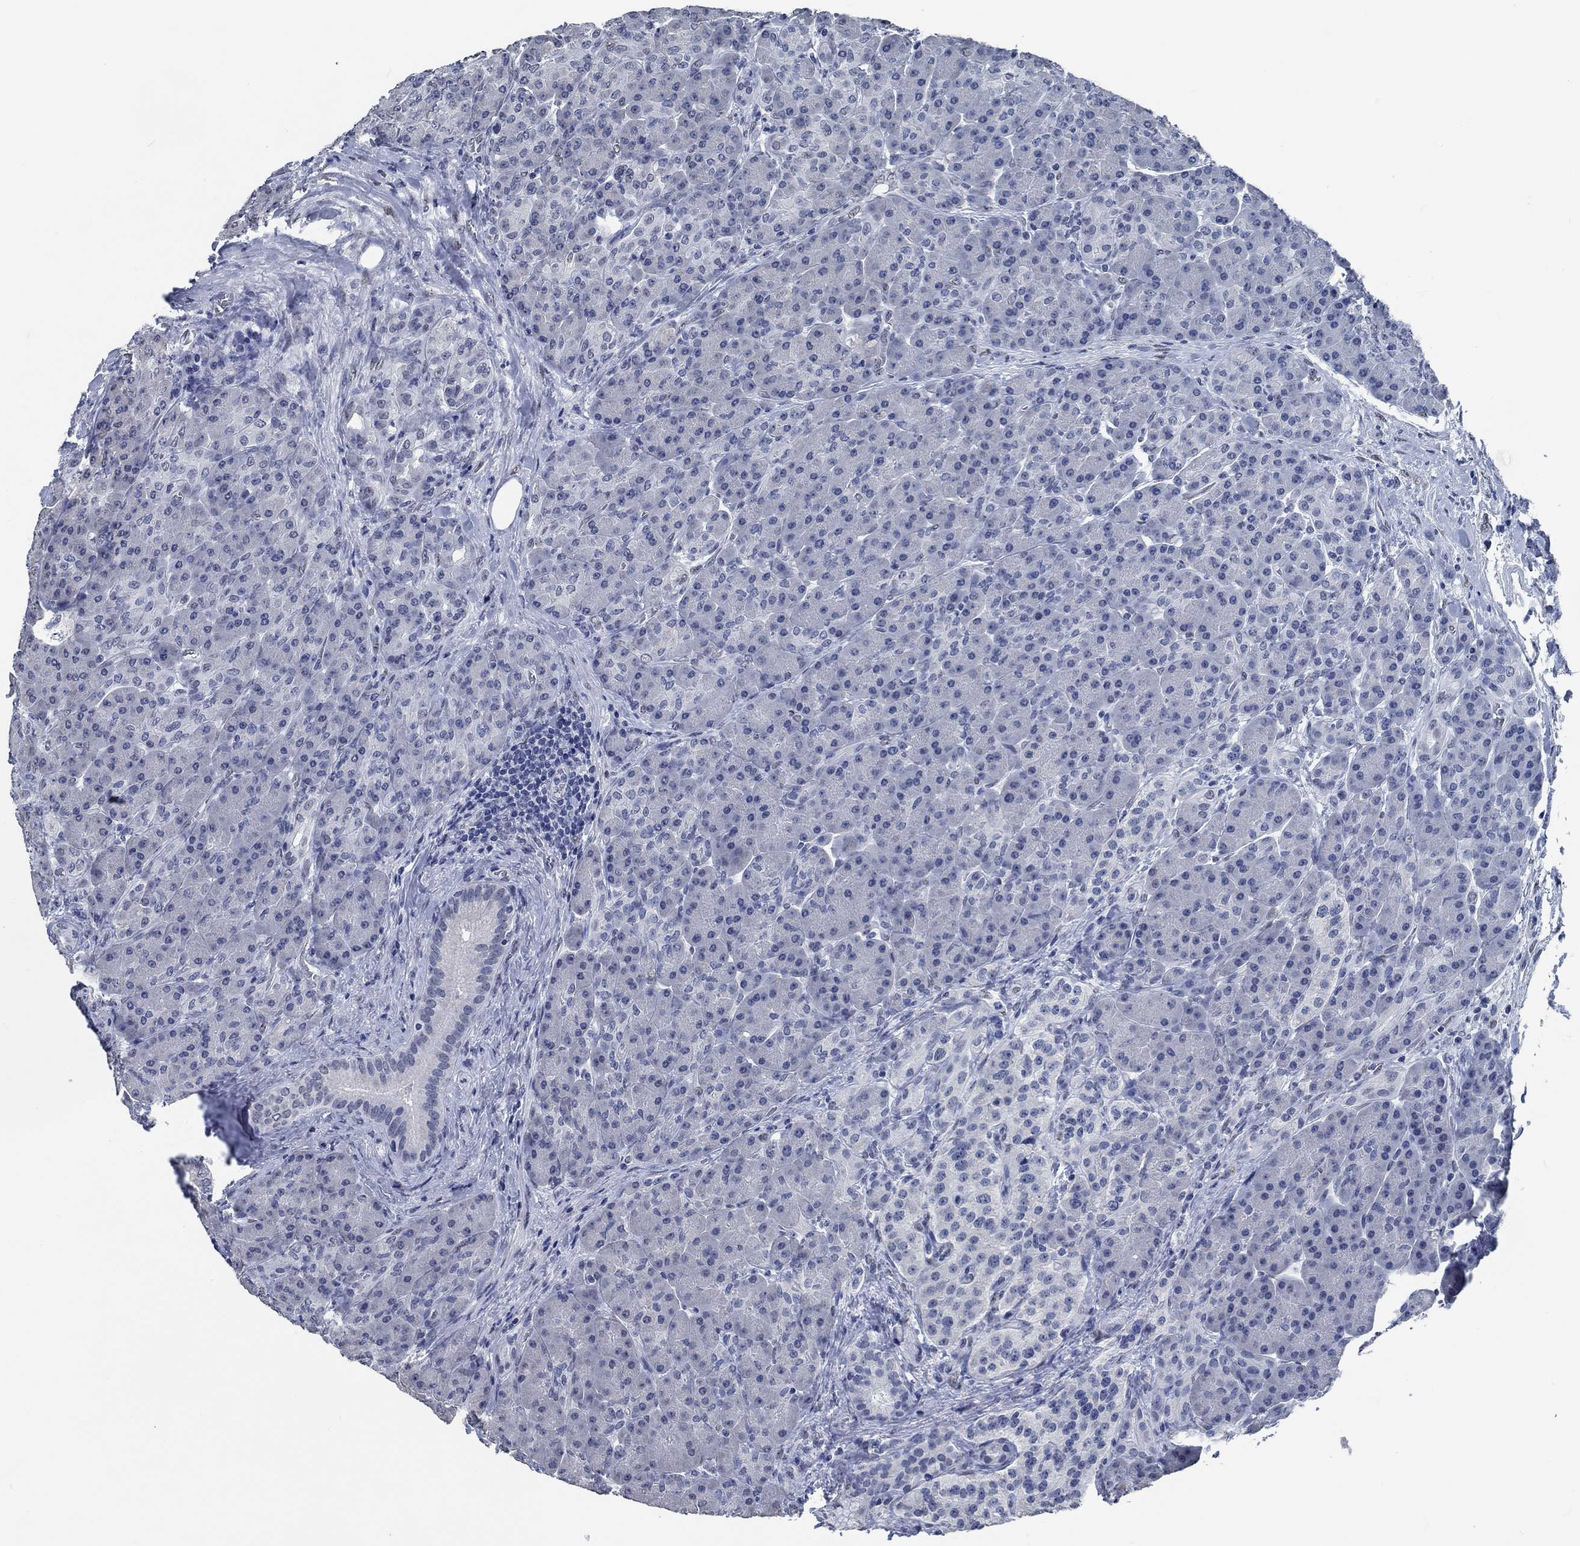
{"staining": {"intensity": "negative", "quantity": "none", "location": "none"}, "tissue": "pancreas", "cell_type": "Exocrine glandular cells", "image_type": "normal", "snomed": [{"axis": "morphology", "description": "Normal tissue, NOS"}, {"axis": "topography", "description": "Pancreas"}], "caption": "The IHC histopathology image has no significant staining in exocrine glandular cells of pancreas. (Stains: DAB IHC with hematoxylin counter stain, Microscopy: brightfield microscopy at high magnification).", "gene": "OBSCN", "patient": {"sex": "male", "age": 70}}